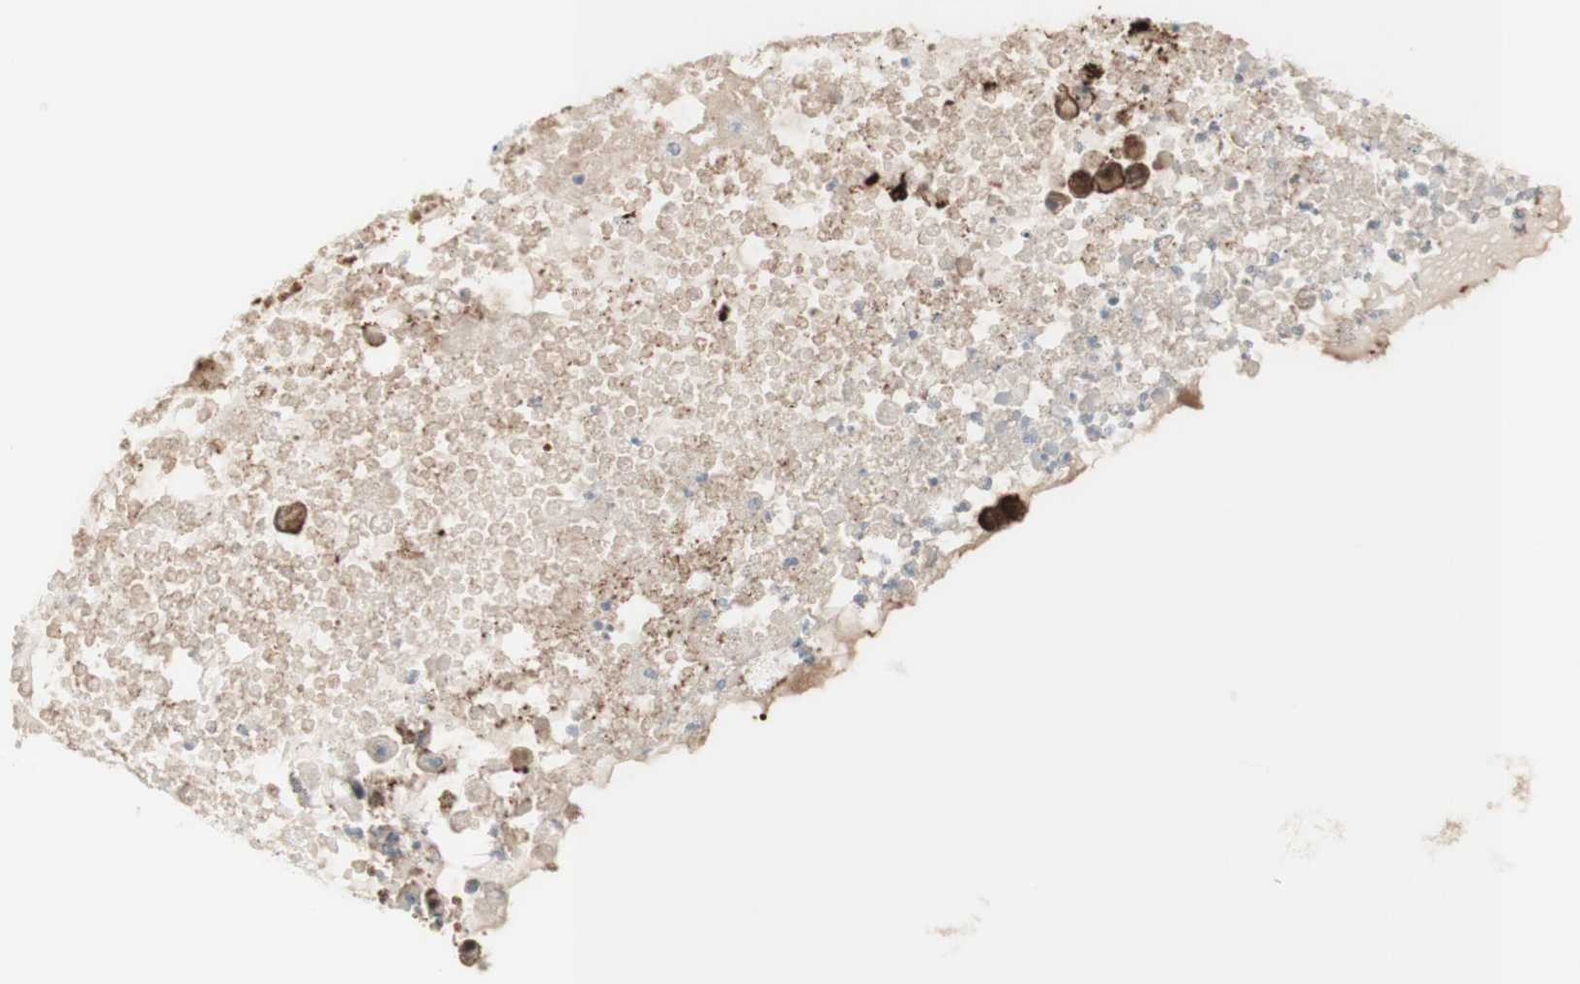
{"staining": {"intensity": "strong", "quantity": ">75%", "location": "cytoplasmic/membranous"}, "tissue": "ovarian cancer", "cell_type": "Tumor cells", "image_type": "cancer", "snomed": [{"axis": "morphology", "description": "Cystadenocarcinoma, mucinous, NOS"}, {"axis": "topography", "description": "Ovary"}], "caption": "The image demonstrates a brown stain indicating the presence of a protein in the cytoplasmic/membranous of tumor cells in ovarian cancer.", "gene": "C1orf116", "patient": {"sex": "female", "age": 80}}